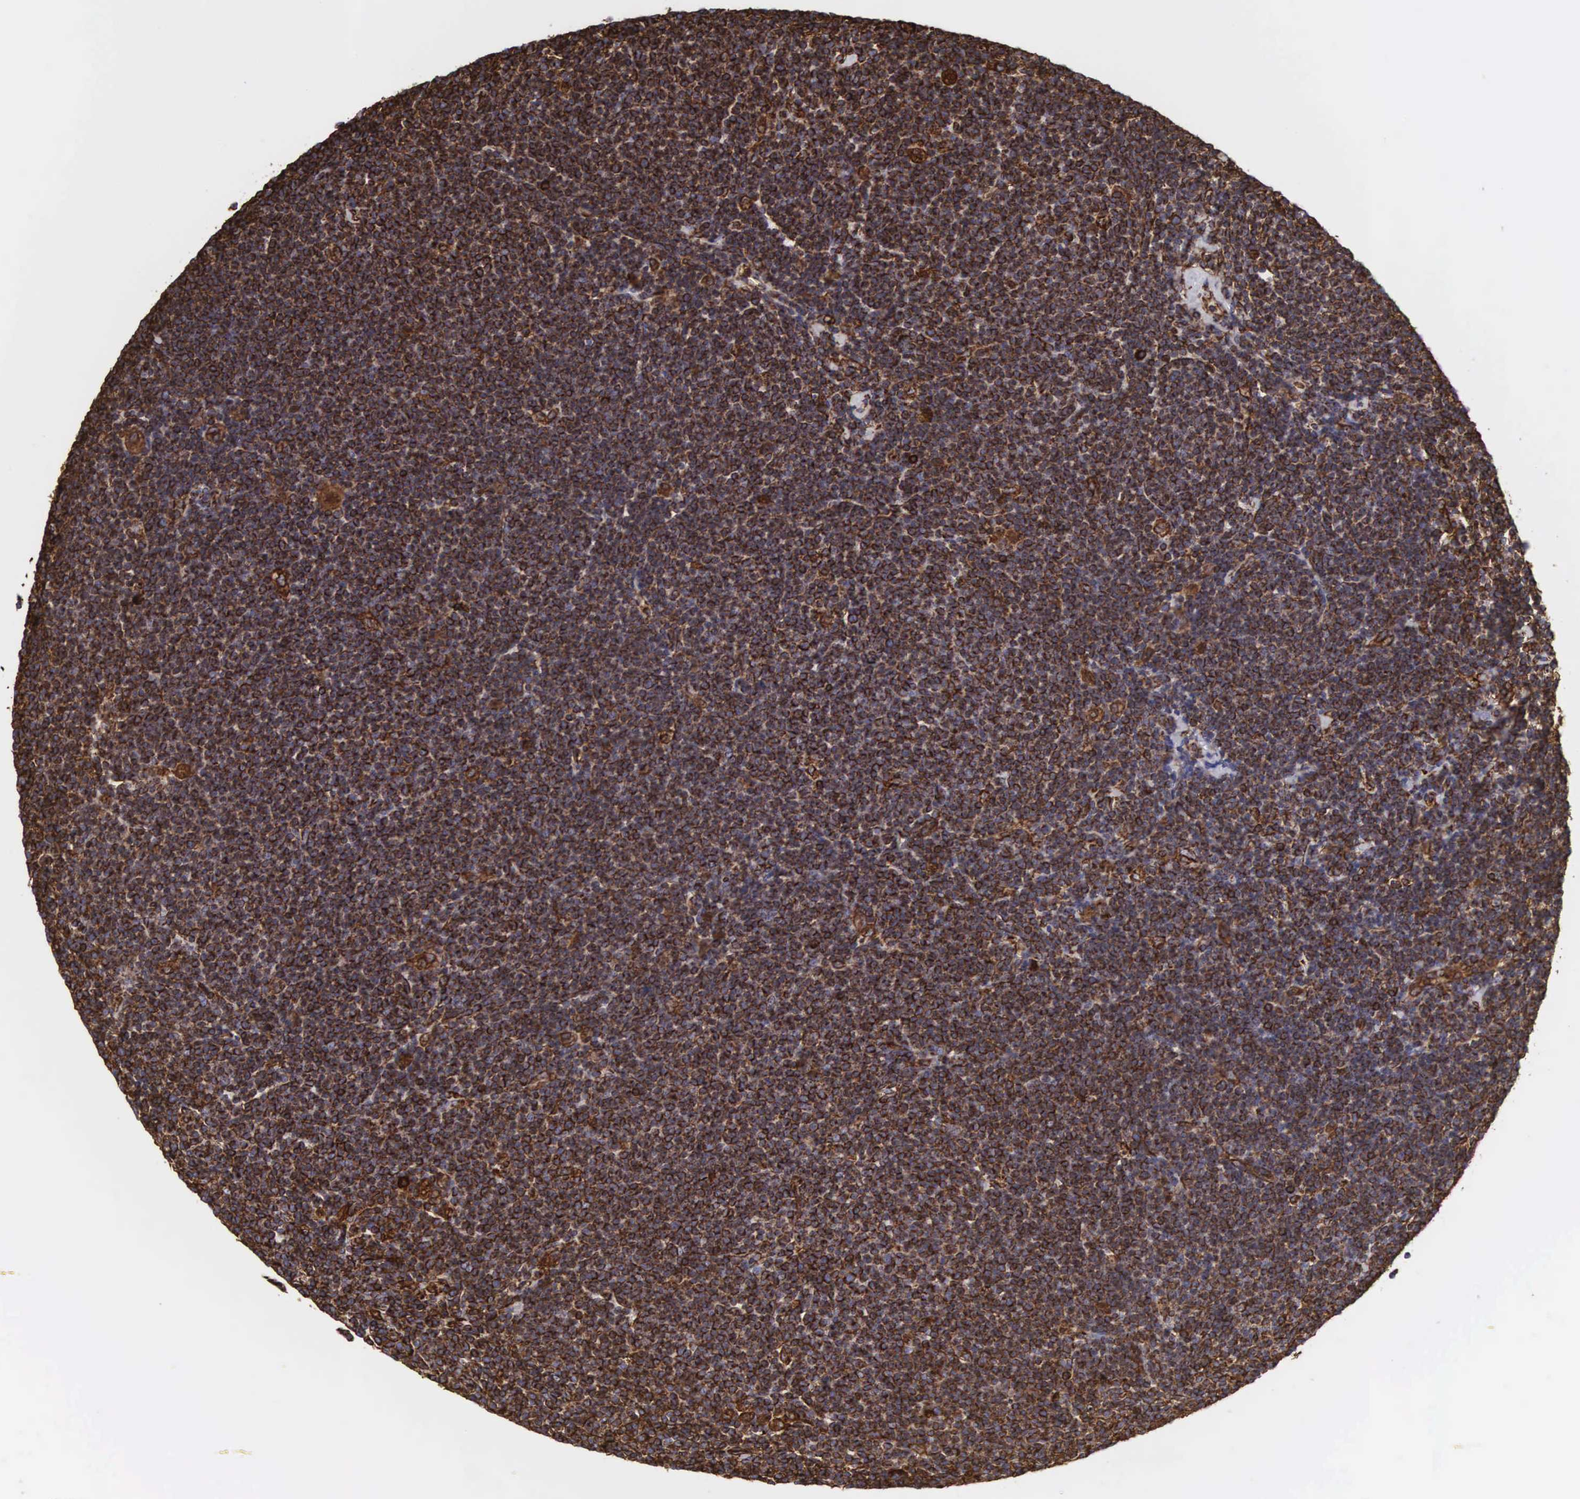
{"staining": {"intensity": "strong", "quantity": ">75%", "location": "cytoplasmic/membranous"}, "tissue": "lymphoma", "cell_type": "Tumor cells", "image_type": "cancer", "snomed": [{"axis": "morphology", "description": "Malignant lymphoma, non-Hodgkin's type, Low grade"}, {"axis": "topography", "description": "Lymph node"}], "caption": "An image showing strong cytoplasmic/membranous expression in about >75% of tumor cells in lymphoma, as visualized by brown immunohistochemical staining.", "gene": "VIM", "patient": {"sex": "male", "age": 65}}